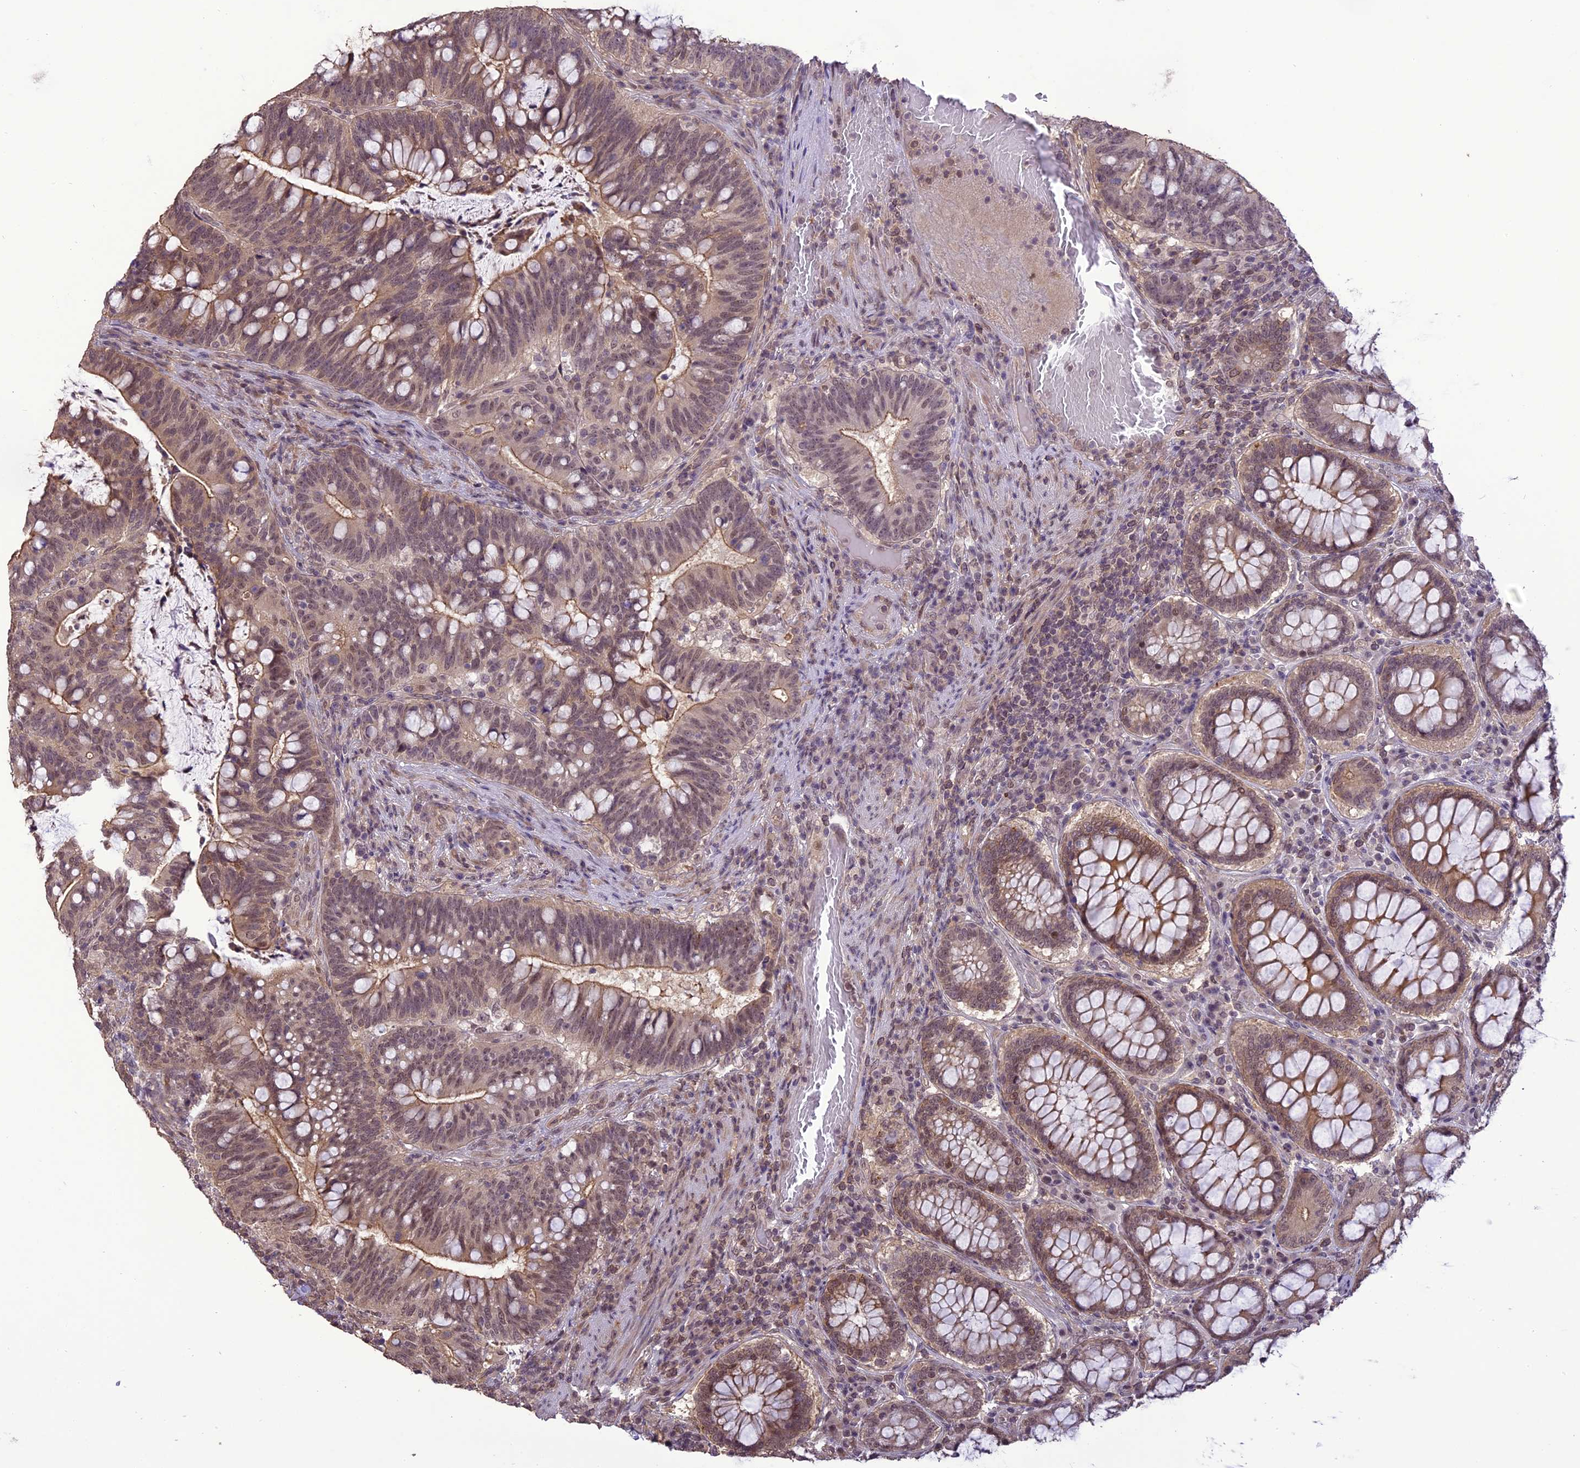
{"staining": {"intensity": "moderate", "quantity": "25%-75%", "location": "cytoplasmic/membranous,nuclear"}, "tissue": "colorectal cancer", "cell_type": "Tumor cells", "image_type": "cancer", "snomed": [{"axis": "morphology", "description": "Adenocarcinoma, NOS"}, {"axis": "topography", "description": "Colon"}], "caption": "Immunohistochemistry (IHC) histopathology image of neoplastic tissue: human colorectal adenocarcinoma stained using immunohistochemistry shows medium levels of moderate protein expression localized specifically in the cytoplasmic/membranous and nuclear of tumor cells, appearing as a cytoplasmic/membranous and nuclear brown color.", "gene": "TIGD7", "patient": {"sex": "female", "age": 66}}